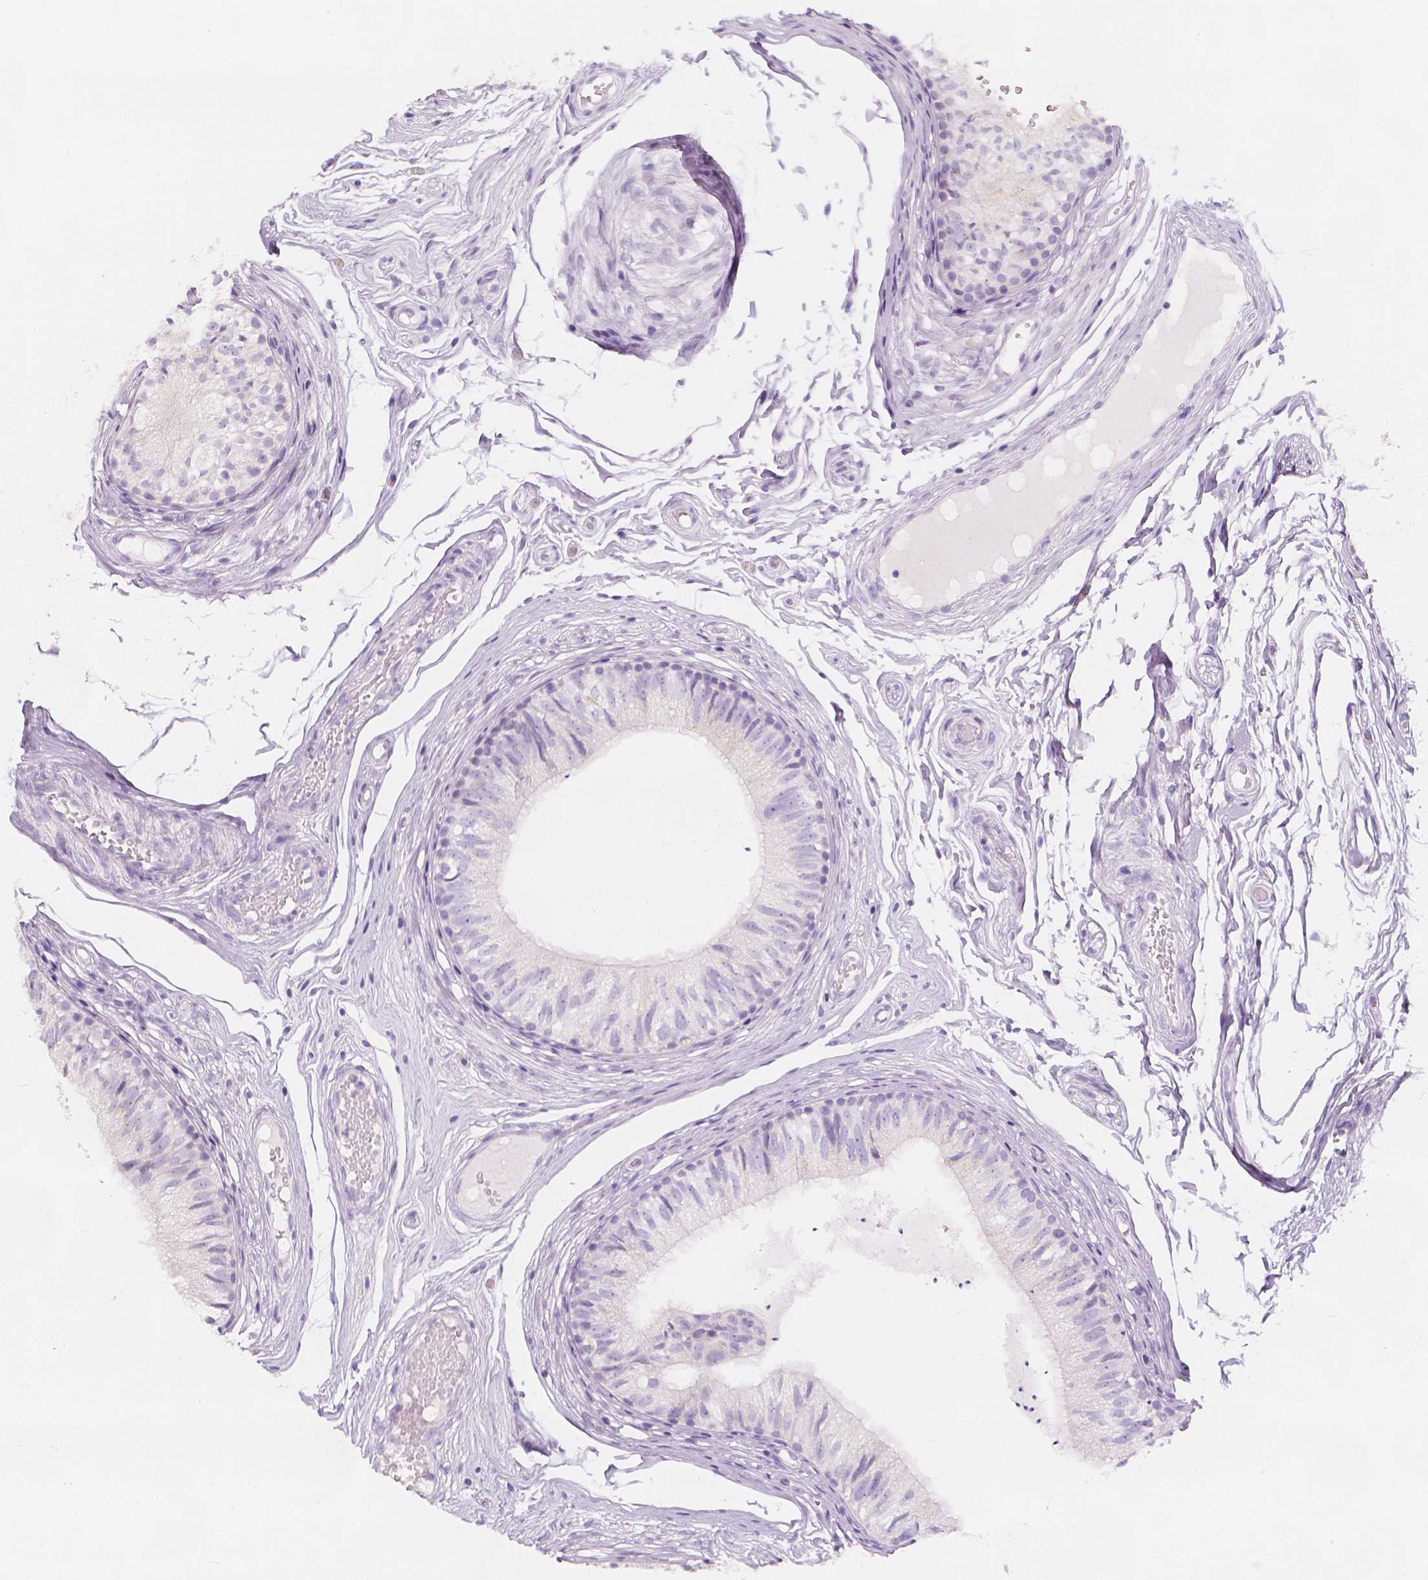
{"staining": {"intensity": "negative", "quantity": "none", "location": "none"}, "tissue": "epididymis", "cell_type": "Glandular cells", "image_type": "normal", "snomed": [{"axis": "morphology", "description": "Normal tissue, NOS"}, {"axis": "topography", "description": "Epididymis"}], "caption": "IHC photomicrograph of normal epididymis: epididymis stained with DAB demonstrates no significant protein positivity in glandular cells. (DAB (3,3'-diaminobenzidine) immunohistochemistry, high magnification).", "gene": "RBFOX1", "patient": {"sex": "male", "age": 29}}